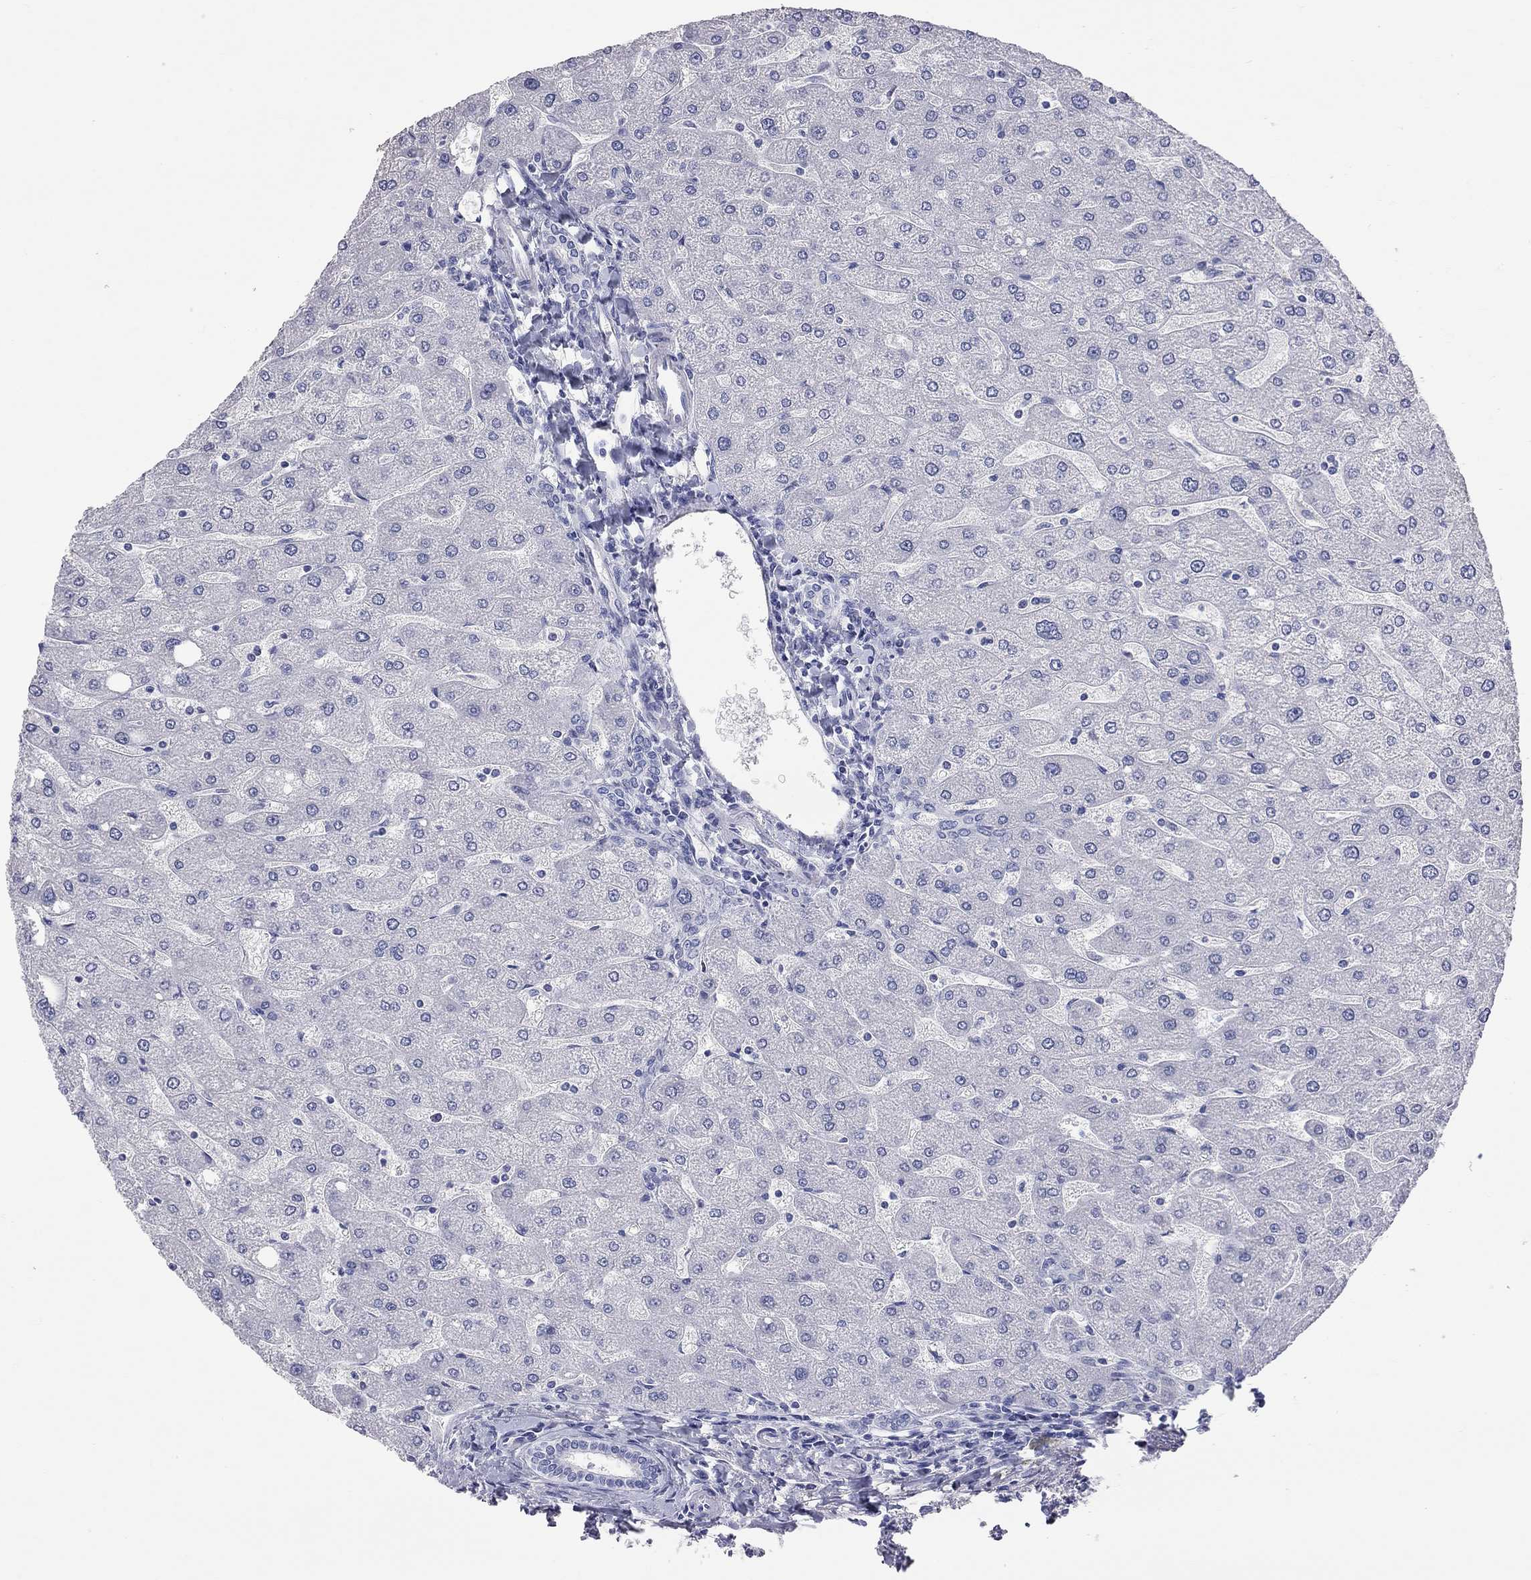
{"staining": {"intensity": "negative", "quantity": "none", "location": "none"}, "tissue": "liver", "cell_type": "Cholangiocytes", "image_type": "normal", "snomed": [{"axis": "morphology", "description": "Normal tissue, NOS"}, {"axis": "topography", "description": "Liver"}], "caption": "This is a photomicrograph of immunohistochemistry staining of normal liver, which shows no expression in cholangiocytes. (Brightfield microscopy of DAB (3,3'-diaminobenzidine) immunohistochemistry (IHC) at high magnification).", "gene": "OPRK1", "patient": {"sex": "male", "age": 67}}